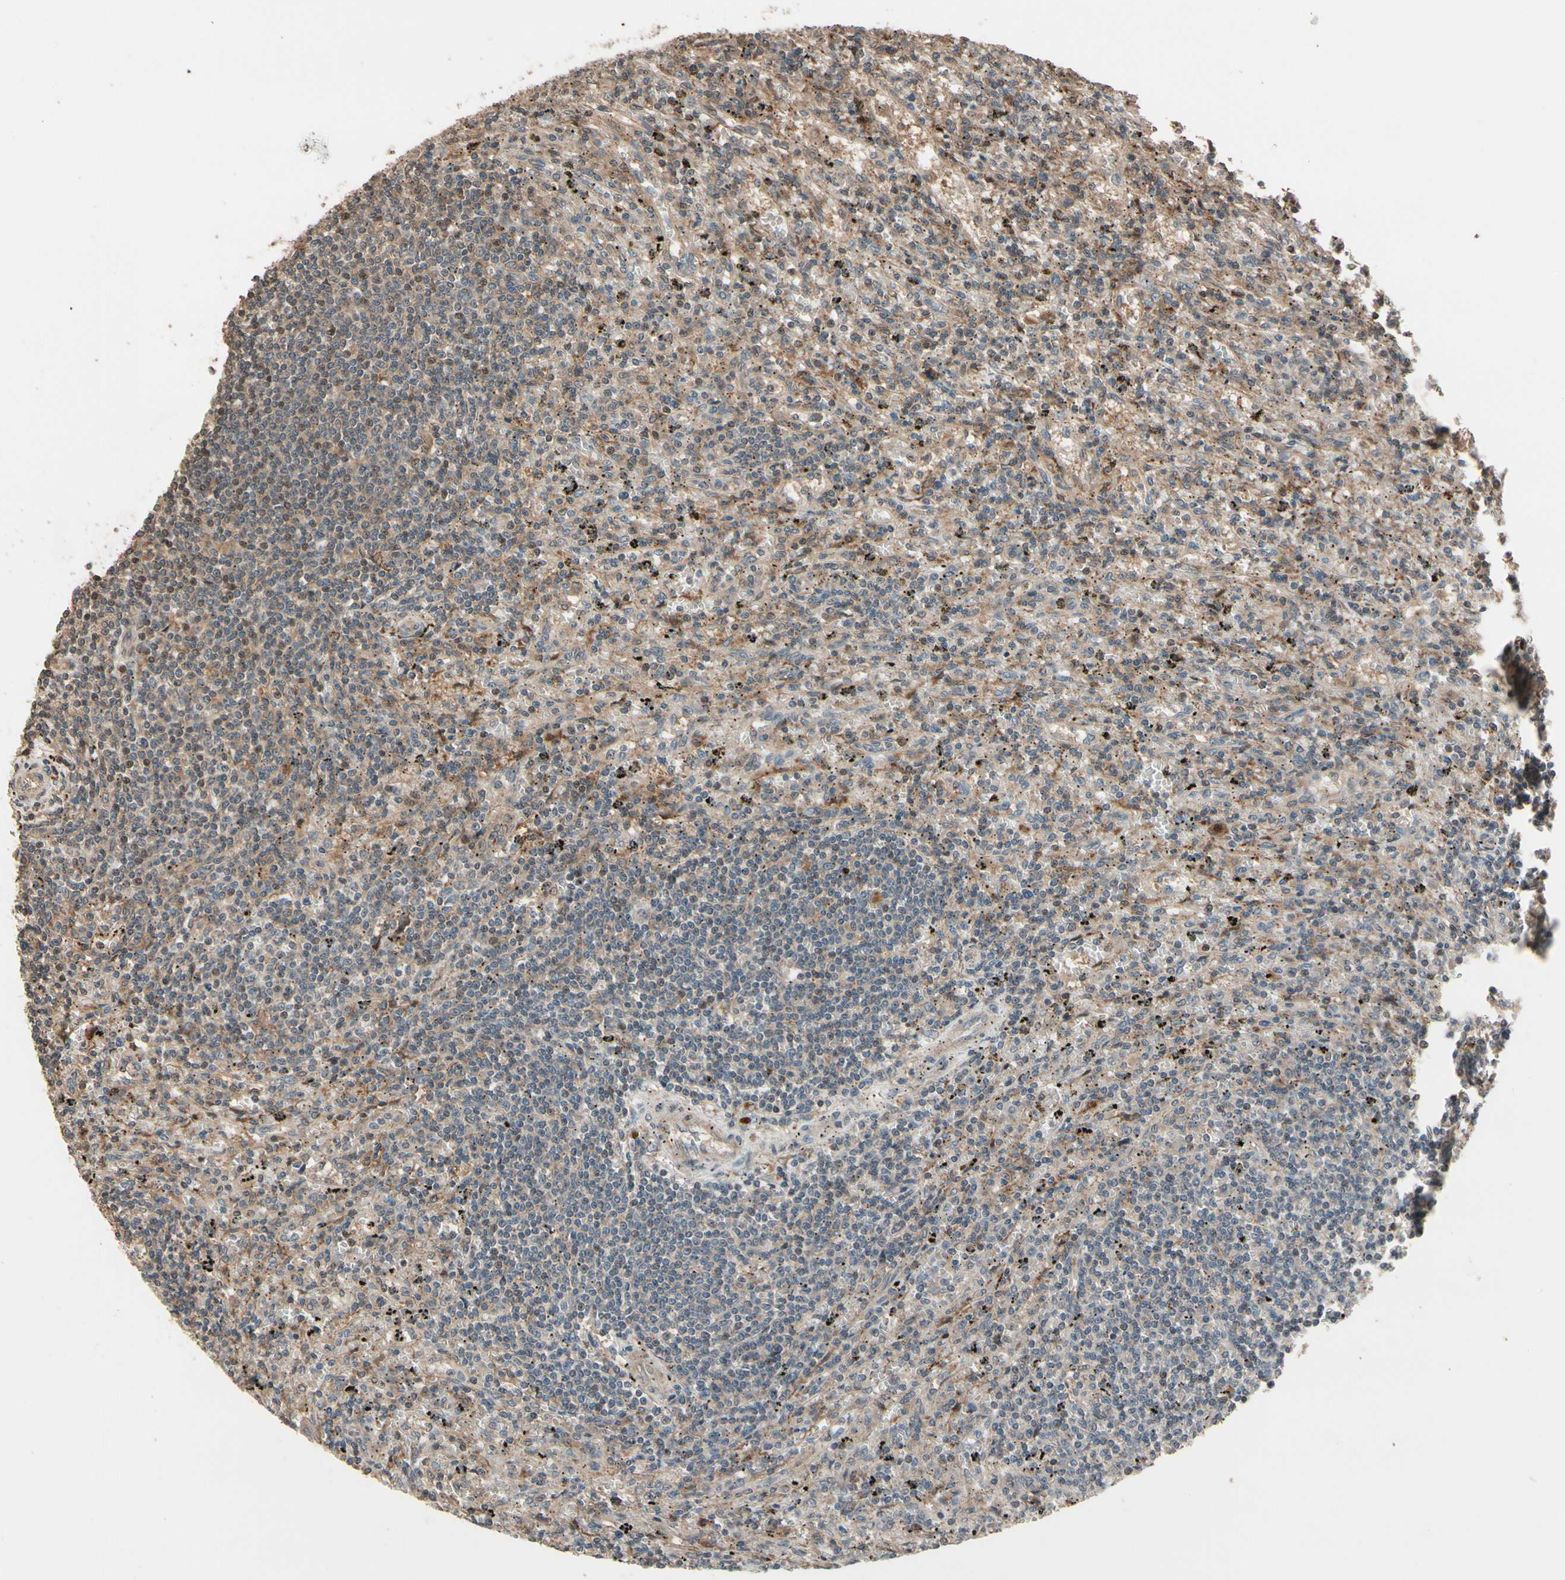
{"staining": {"intensity": "weak", "quantity": "25%-75%", "location": "cytoplasmic/membranous"}, "tissue": "lymphoma", "cell_type": "Tumor cells", "image_type": "cancer", "snomed": [{"axis": "morphology", "description": "Malignant lymphoma, non-Hodgkin's type, Low grade"}, {"axis": "topography", "description": "Spleen"}], "caption": "Immunohistochemistry (IHC) of human malignant lymphoma, non-Hodgkin's type (low-grade) demonstrates low levels of weak cytoplasmic/membranous positivity in about 25%-75% of tumor cells.", "gene": "CSF1R", "patient": {"sex": "male", "age": 76}}